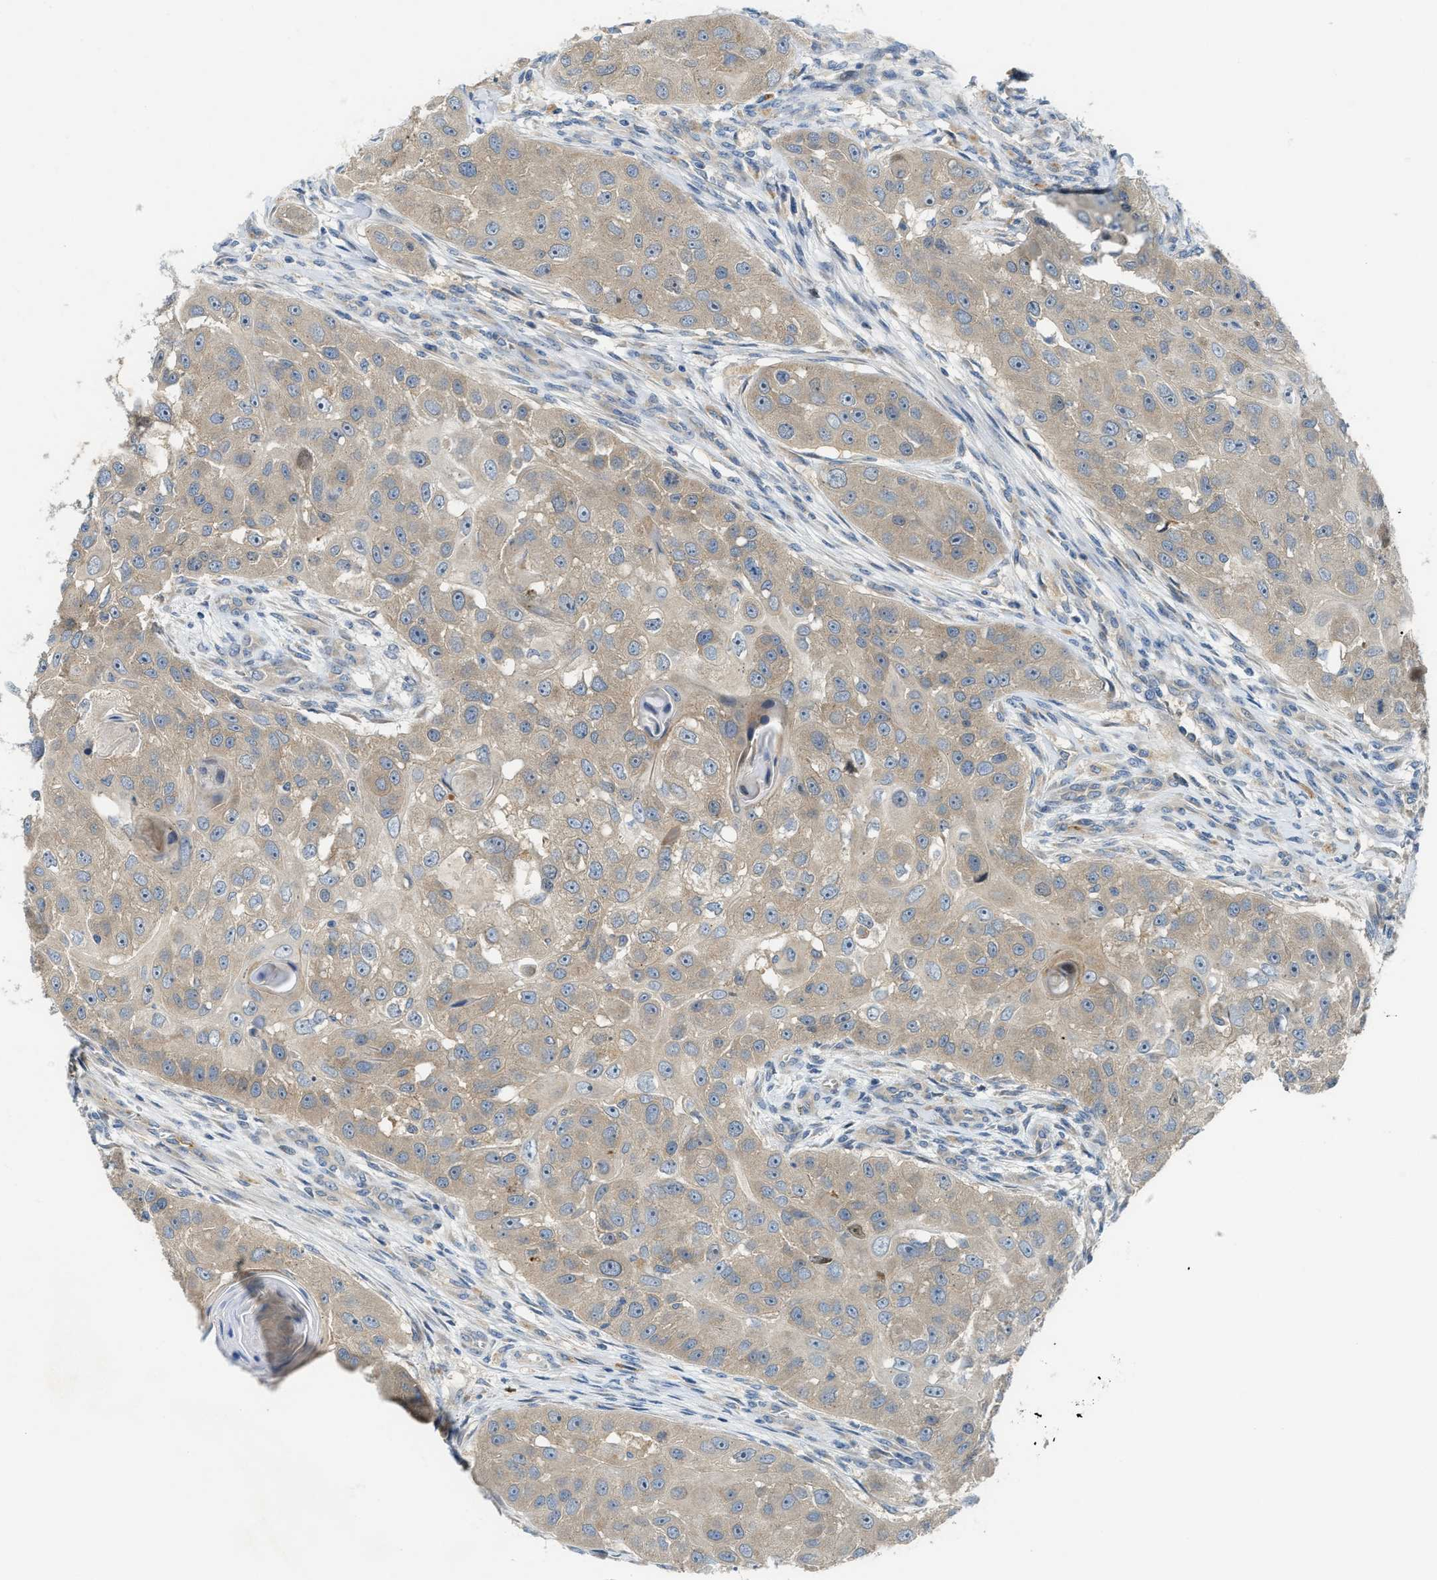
{"staining": {"intensity": "weak", "quantity": ">75%", "location": "cytoplasmic/membranous"}, "tissue": "head and neck cancer", "cell_type": "Tumor cells", "image_type": "cancer", "snomed": [{"axis": "morphology", "description": "Normal tissue, NOS"}, {"axis": "morphology", "description": "Squamous cell carcinoma, NOS"}, {"axis": "topography", "description": "Skeletal muscle"}, {"axis": "topography", "description": "Head-Neck"}], "caption": "Head and neck cancer stained for a protein displays weak cytoplasmic/membranous positivity in tumor cells.", "gene": "KLHDC10", "patient": {"sex": "male", "age": 51}}